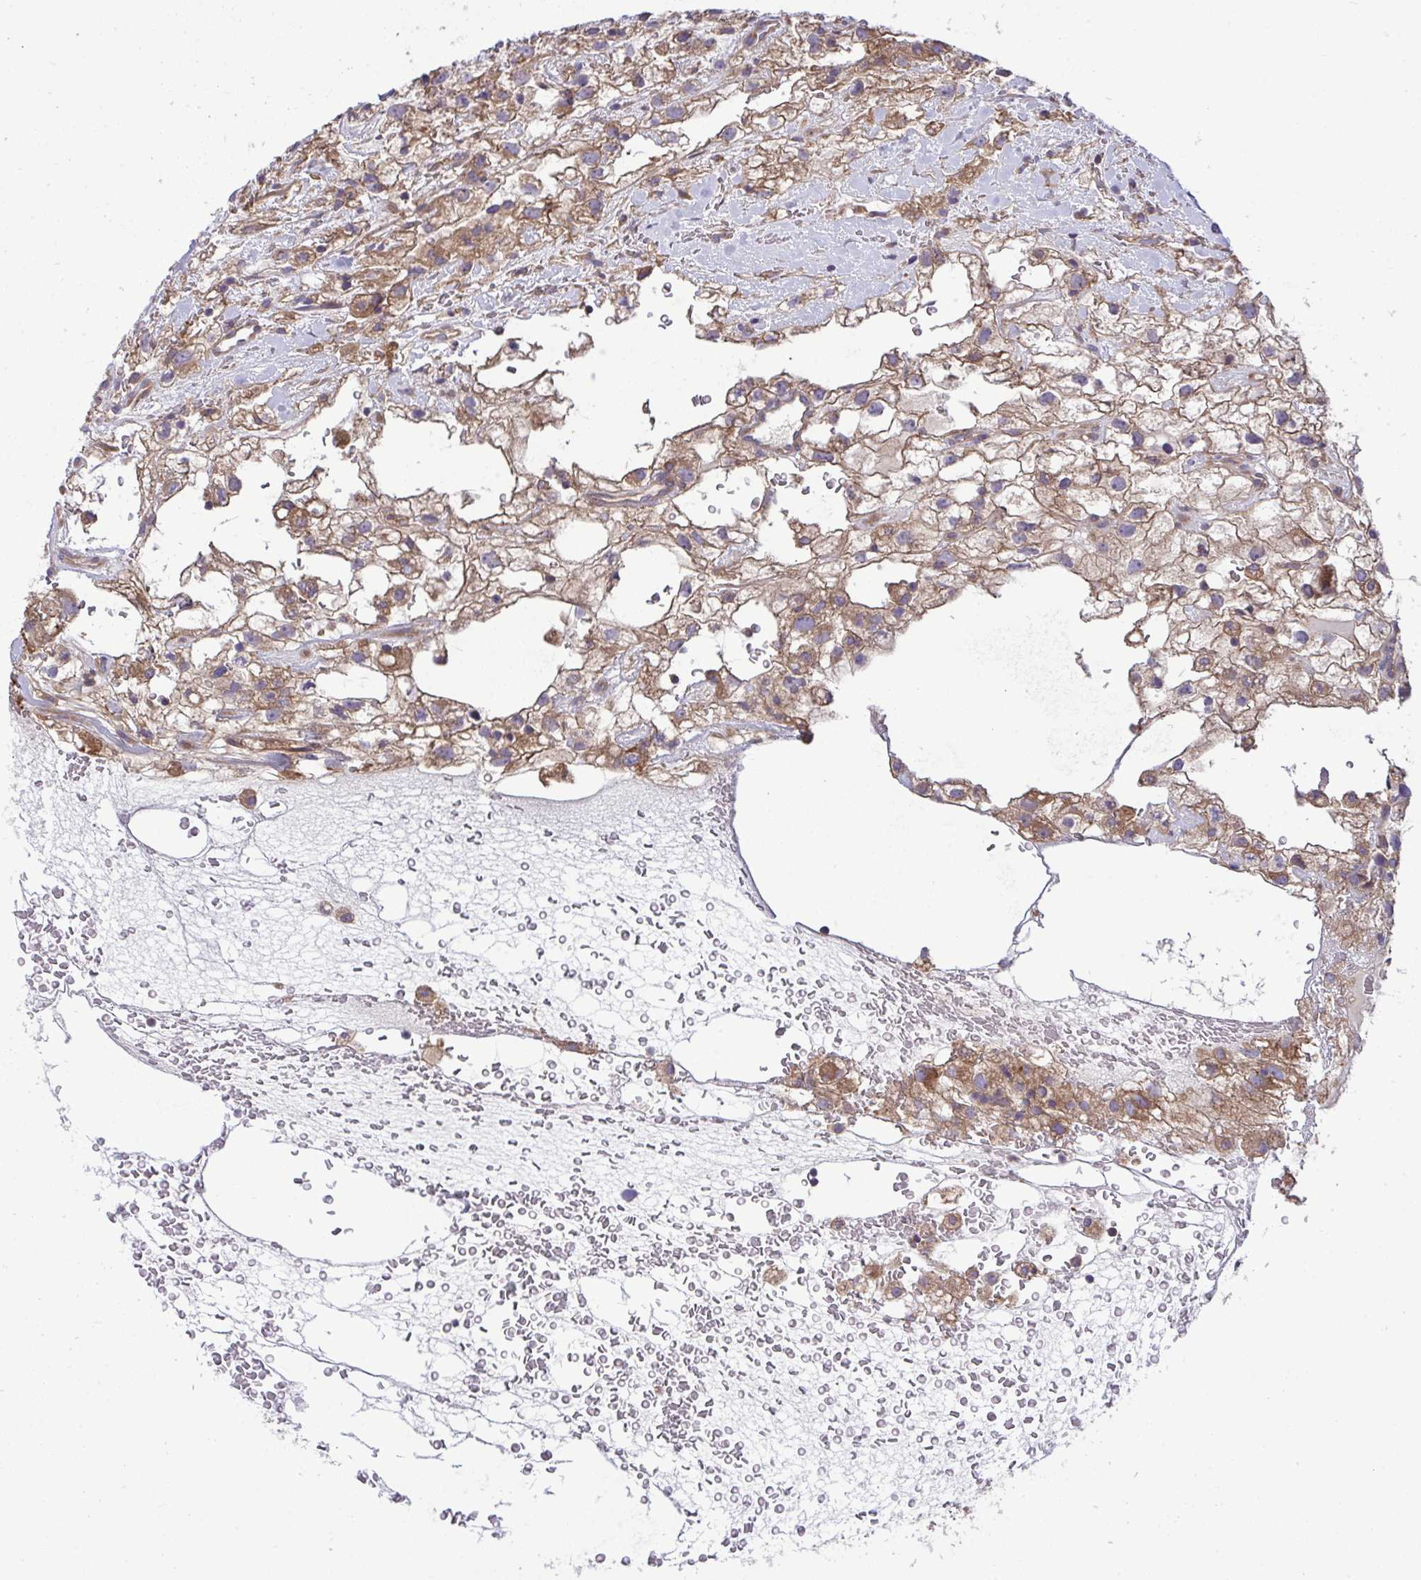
{"staining": {"intensity": "moderate", "quantity": ">75%", "location": "cytoplasmic/membranous"}, "tissue": "renal cancer", "cell_type": "Tumor cells", "image_type": "cancer", "snomed": [{"axis": "morphology", "description": "Adenocarcinoma, NOS"}, {"axis": "topography", "description": "Kidney"}], "caption": "Renal cancer stained with a protein marker reveals moderate staining in tumor cells.", "gene": "GRB14", "patient": {"sex": "male", "age": 59}}